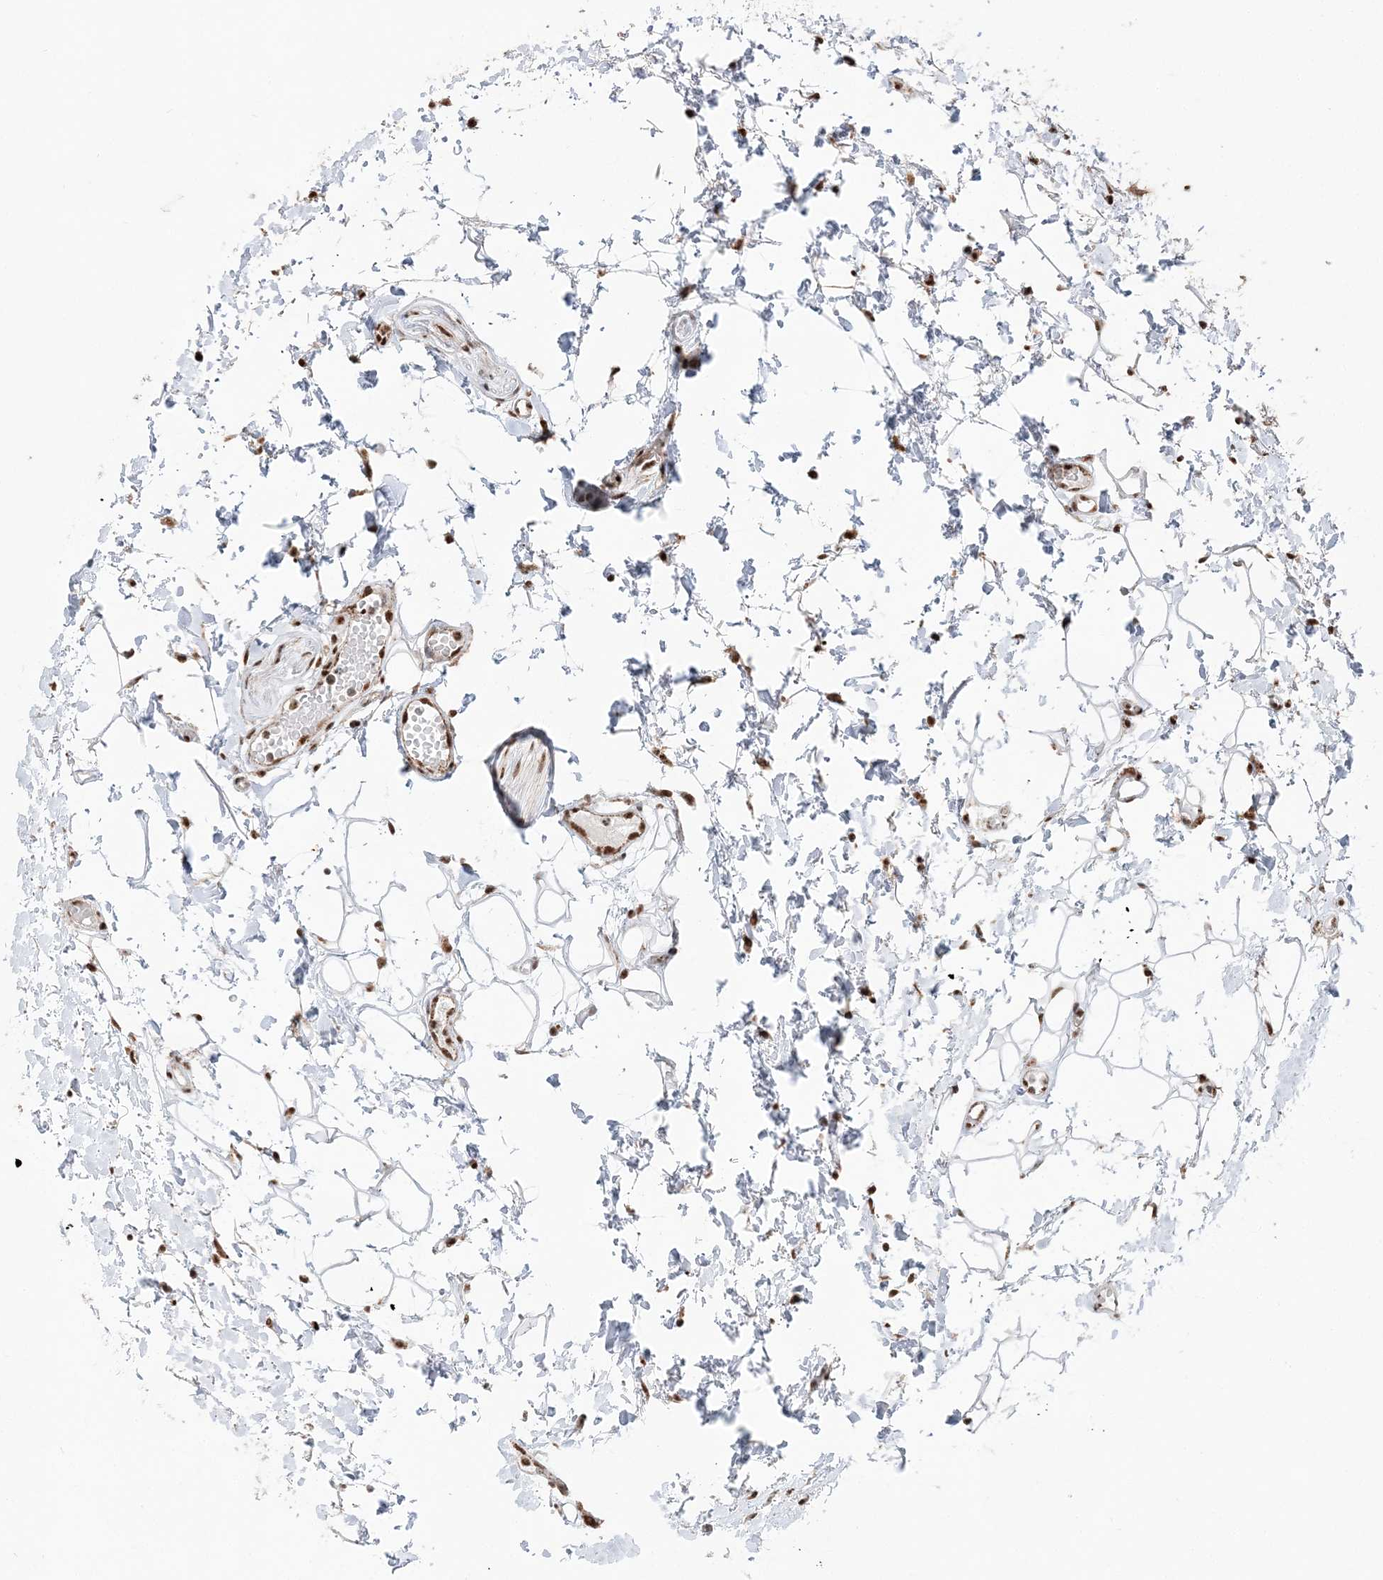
{"staining": {"intensity": "strong", "quantity": ">75%", "location": "nuclear"}, "tissue": "oral mucosa", "cell_type": "Squamous epithelial cells", "image_type": "normal", "snomed": [{"axis": "morphology", "description": "Normal tissue, NOS"}, {"axis": "topography", "description": "Skeletal muscle"}, {"axis": "topography", "description": "Oral tissue"}, {"axis": "topography", "description": "Salivary gland"}, {"axis": "topography", "description": "Peripheral nerve tissue"}], "caption": "IHC of unremarkable oral mucosa demonstrates high levels of strong nuclear staining in approximately >75% of squamous epithelial cells. Nuclei are stained in blue.", "gene": "RBM17", "patient": {"sex": "male", "age": 54}}